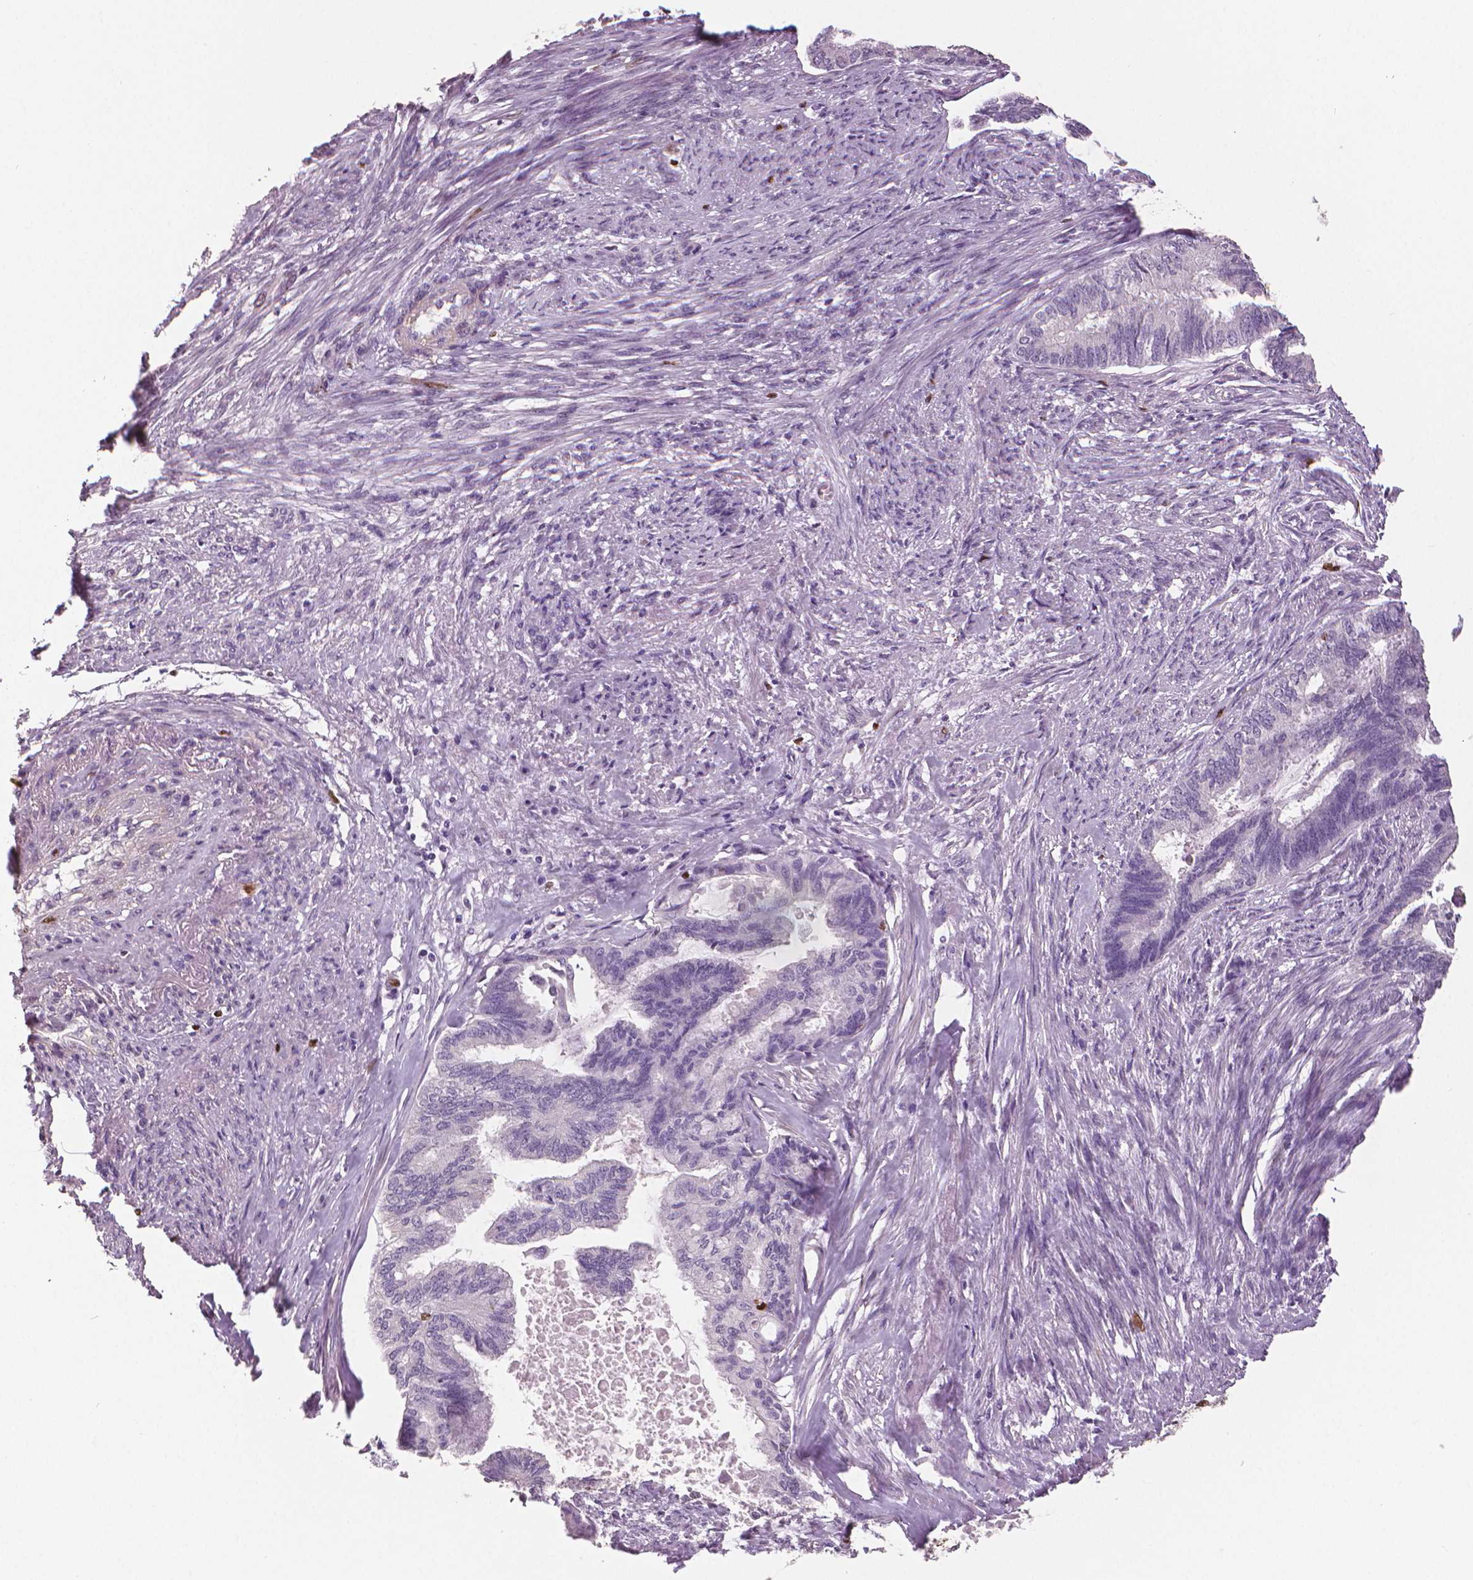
{"staining": {"intensity": "strong", "quantity": "<25%", "location": "nuclear"}, "tissue": "endometrial cancer", "cell_type": "Tumor cells", "image_type": "cancer", "snomed": [{"axis": "morphology", "description": "Adenocarcinoma, NOS"}, {"axis": "topography", "description": "Endometrium"}], "caption": "The histopathology image reveals immunohistochemical staining of adenocarcinoma (endometrial). There is strong nuclear positivity is appreciated in about <25% of tumor cells. (brown staining indicates protein expression, while blue staining denotes nuclei).", "gene": "MKI67", "patient": {"sex": "female", "age": 86}}